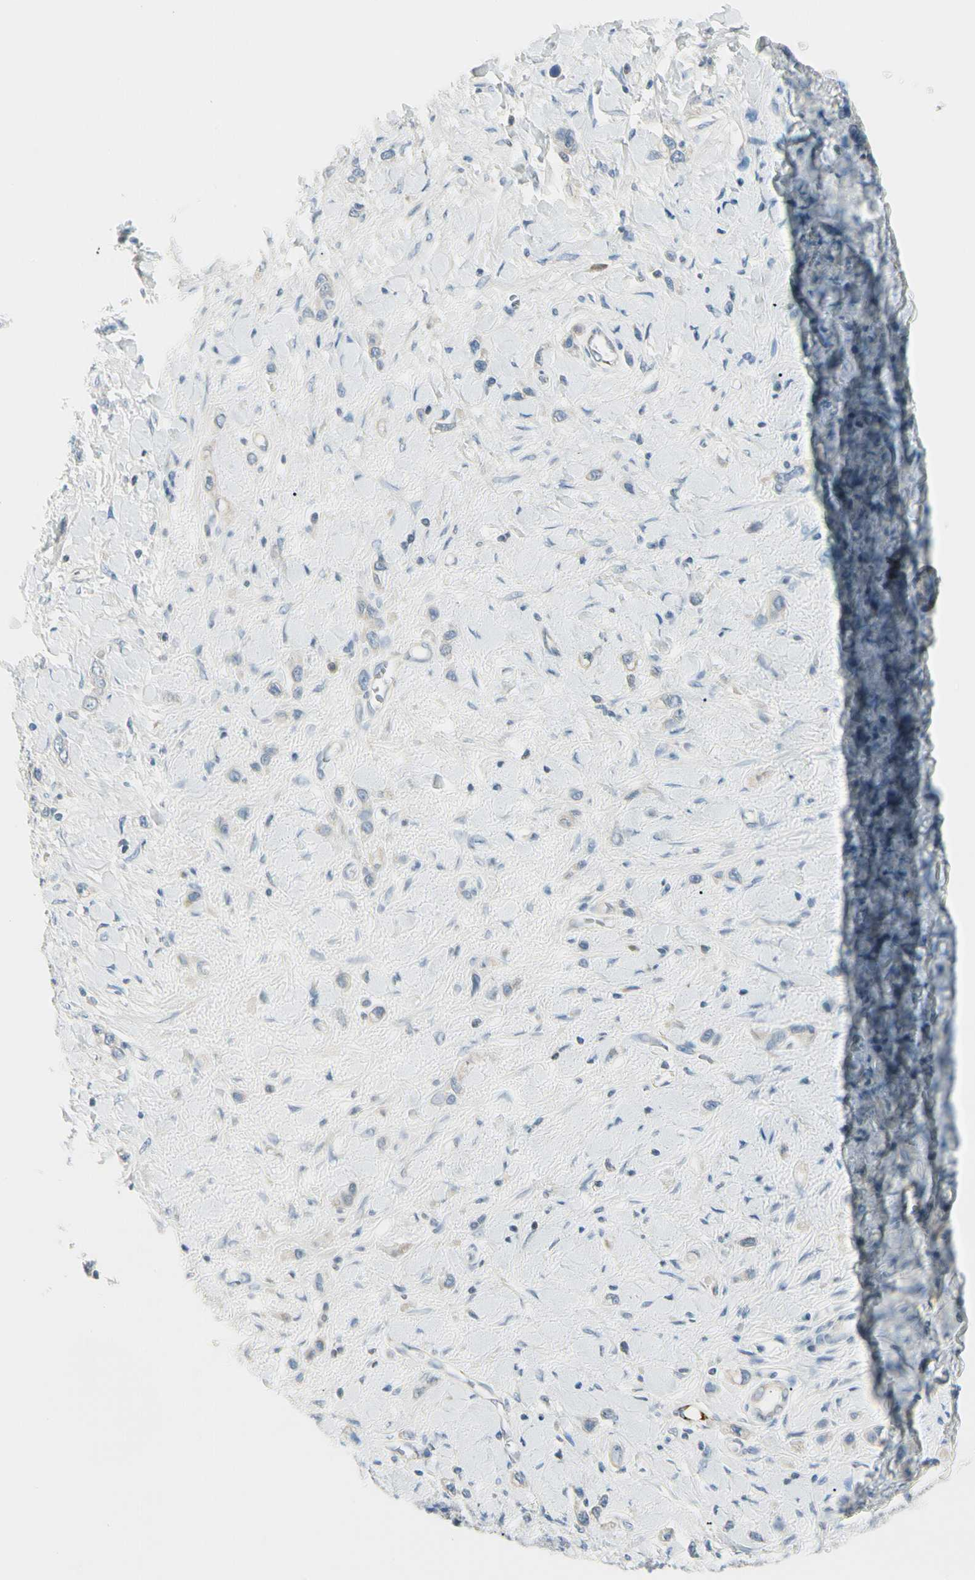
{"staining": {"intensity": "negative", "quantity": "none", "location": "none"}, "tissue": "stomach cancer", "cell_type": "Tumor cells", "image_type": "cancer", "snomed": [{"axis": "morphology", "description": "Normal tissue, NOS"}, {"axis": "morphology", "description": "Adenocarcinoma, NOS"}, {"axis": "topography", "description": "Stomach, upper"}, {"axis": "topography", "description": "Stomach"}], "caption": "The IHC photomicrograph has no significant staining in tumor cells of stomach adenocarcinoma tissue.", "gene": "SLC6A15", "patient": {"sex": "female", "age": 65}}